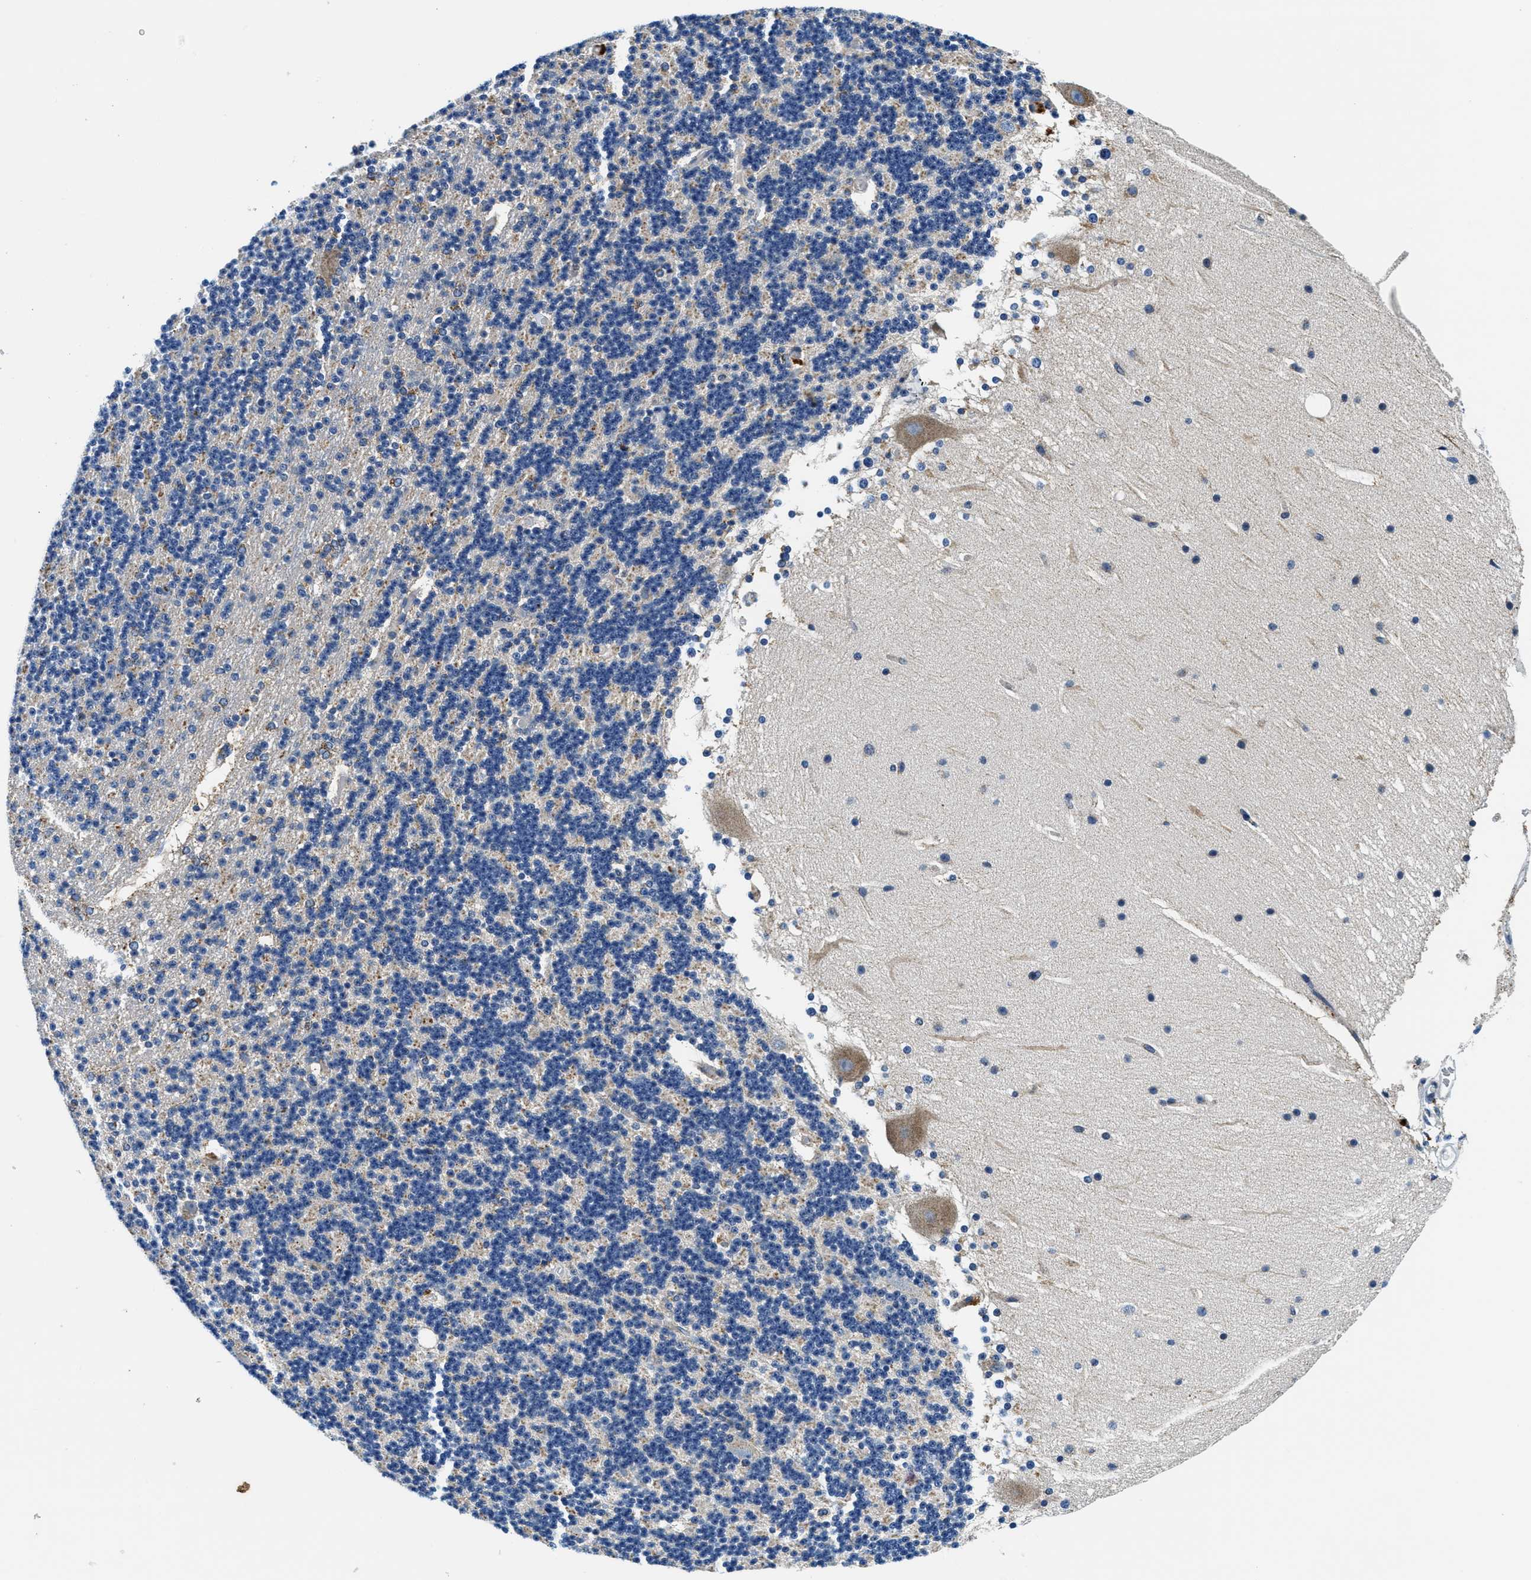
{"staining": {"intensity": "moderate", "quantity": "<25%", "location": "cytoplasmic/membranous"}, "tissue": "cerebellum", "cell_type": "Cells in granular layer", "image_type": "normal", "snomed": [{"axis": "morphology", "description": "Normal tissue, NOS"}, {"axis": "topography", "description": "Cerebellum"}], "caption": "The micrograph shows a brown stain indicating the presence of a protein in the cytoplasmic/membranous of cells in granular layer in cerebellum. The protein is shown in brown color, while the nuclei are stained blue.", "gene": "SAMD4B", "patient": {"sex": "female", "age": 19}}